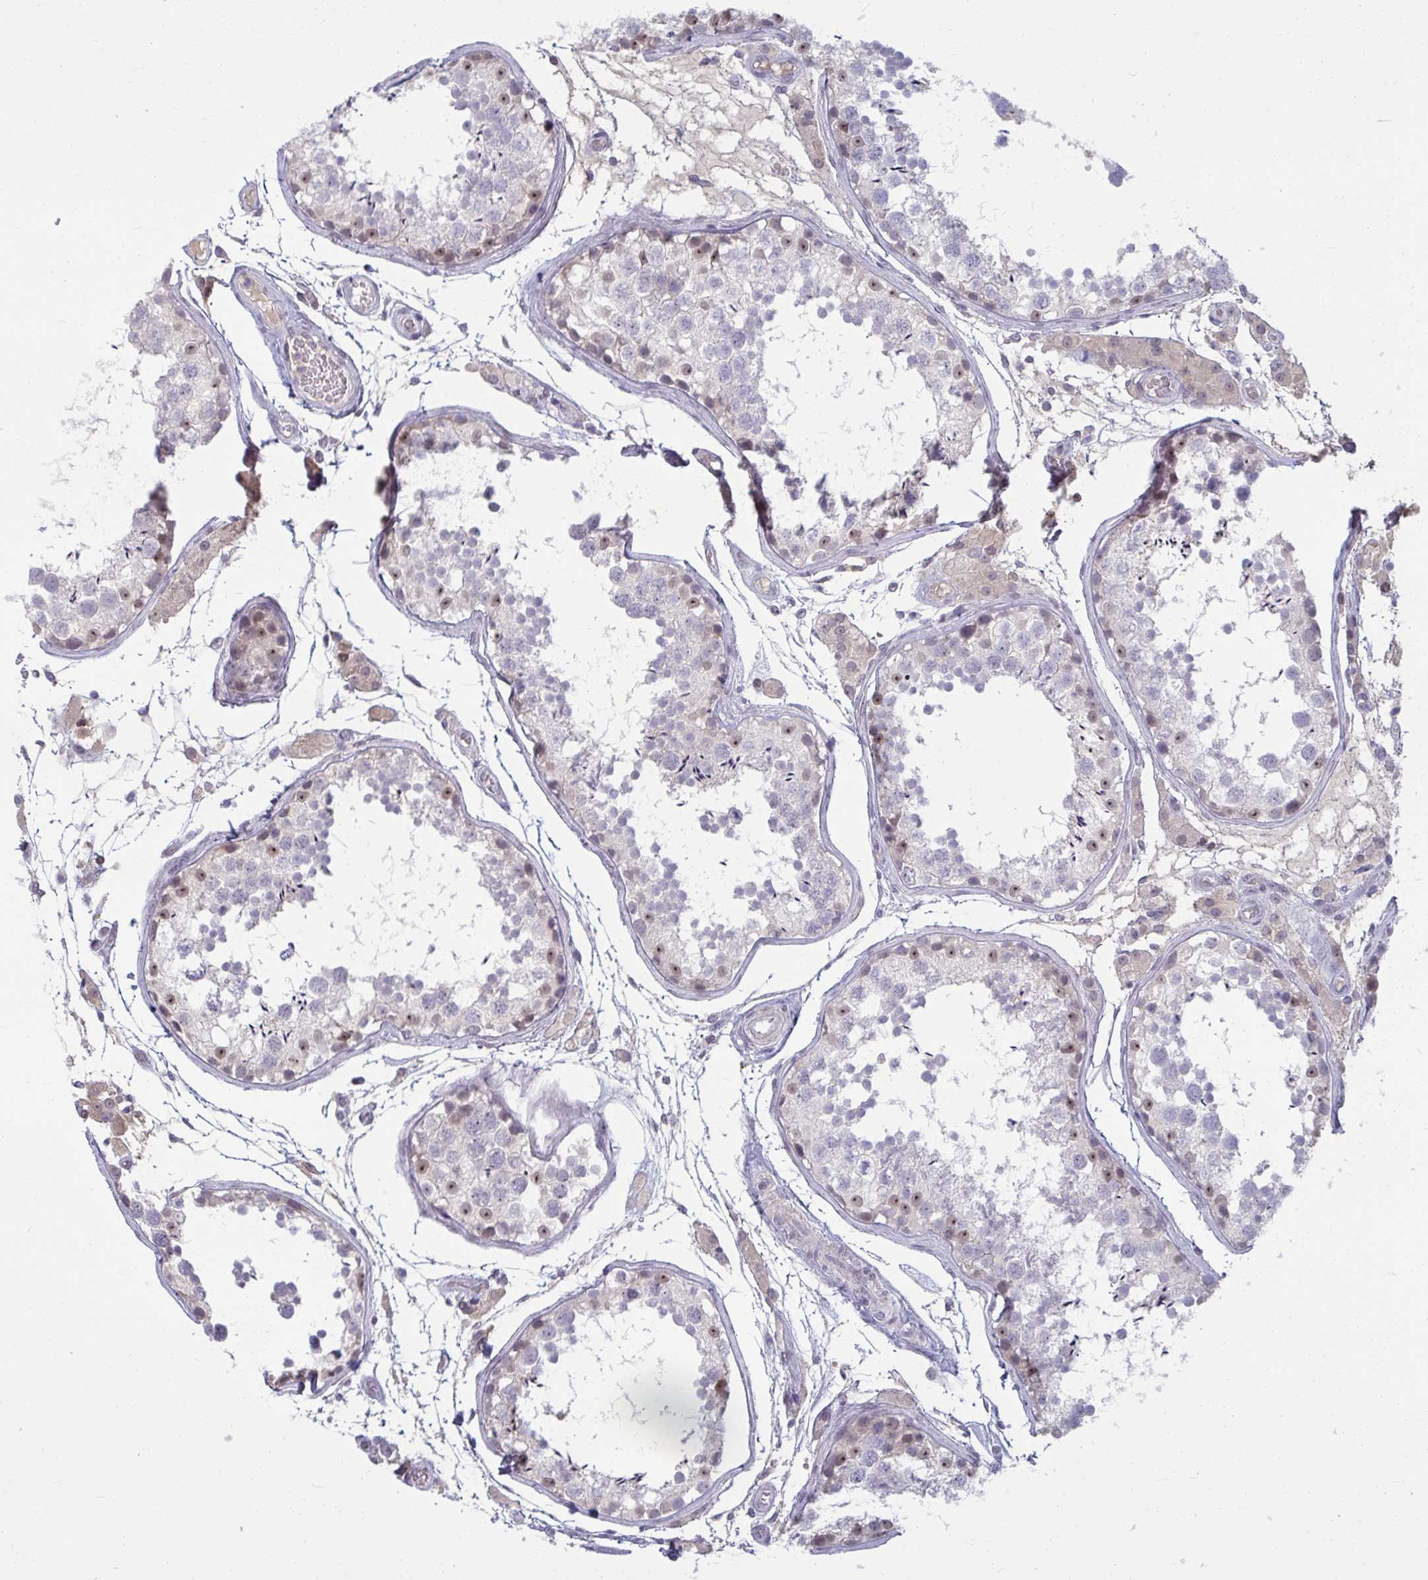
{"staining": {"intensity": "moderate", "quantity": "<25%", "location": "nuclear"}, "tissue": "testis", "cell_type": "Cells in seminiferous ducts", "image_type": "normal", "snomed": [{"axis": "morphology", "description": "Normal tissue, NOS"}, {"axis": "topography", "description": "Testis"}], "caption": "Immunohistochemical staining of benign testis reveals moderate nuclear protein positivity in about <25% of cells in seminiferous ducts.", "gene": "RNASEH1", "patient": {"sex": "male", "age": 29}}